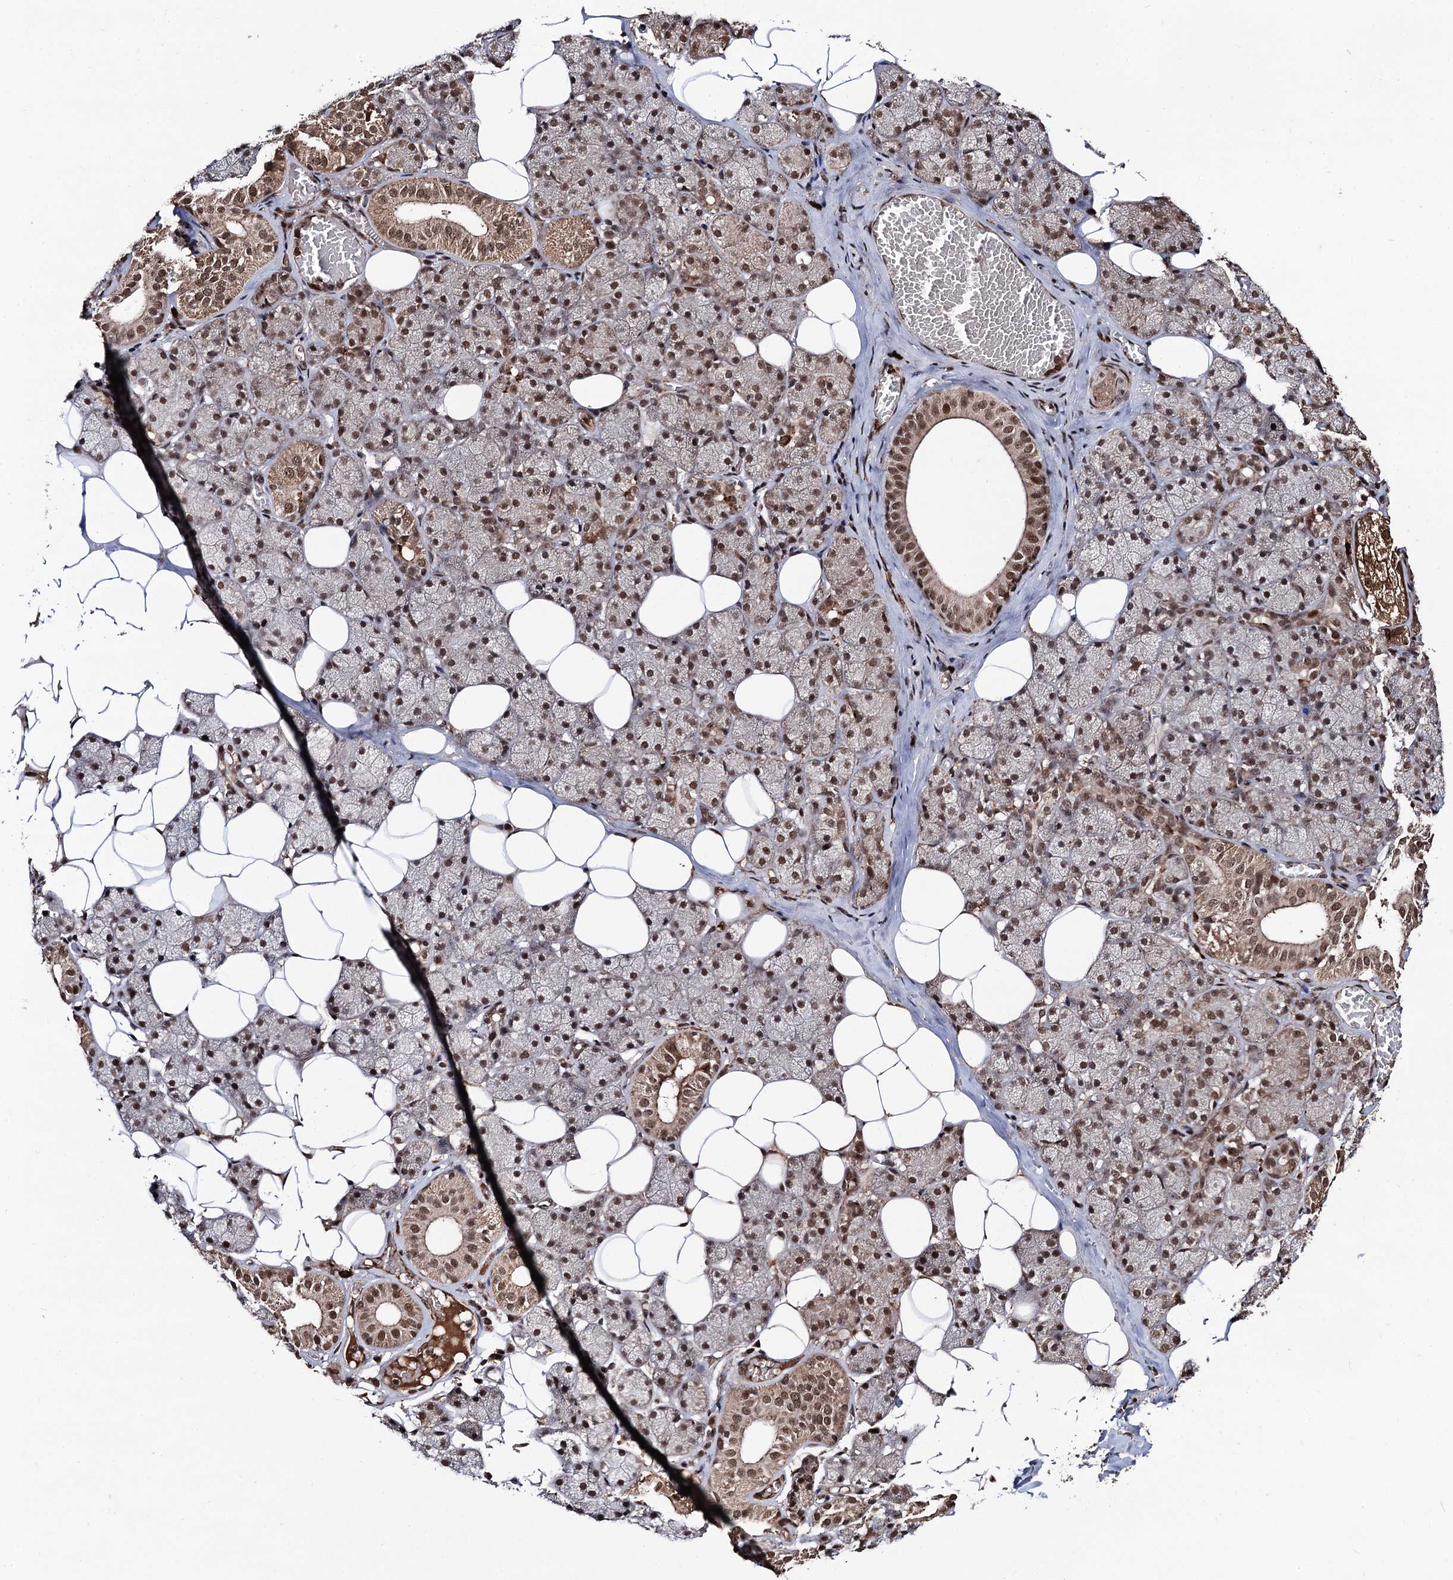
{"staining": {"intensity": "moderate", "quantity": ">75%", "location": "cytoplasmic/membranous,nuclear"}, "tissue": "salivary gland", "cell_type": "Glandular cells", "image_type": "normal", "snomed": [{"axis": "morphology", "description": "Normal tissue, NOS"}, {"axis": "topography", "description": "Salivary gland"}], "caption": "IHC photomicrograph of normal human salivary gland stained for a protein (brown), which shows medium levels of moderate cytoplasmic/membranous,nuclear positivity in approximately >75% of glandular cells.", "gene": "SFSWAP", "patient": {"sex": "female", "age": 33}}